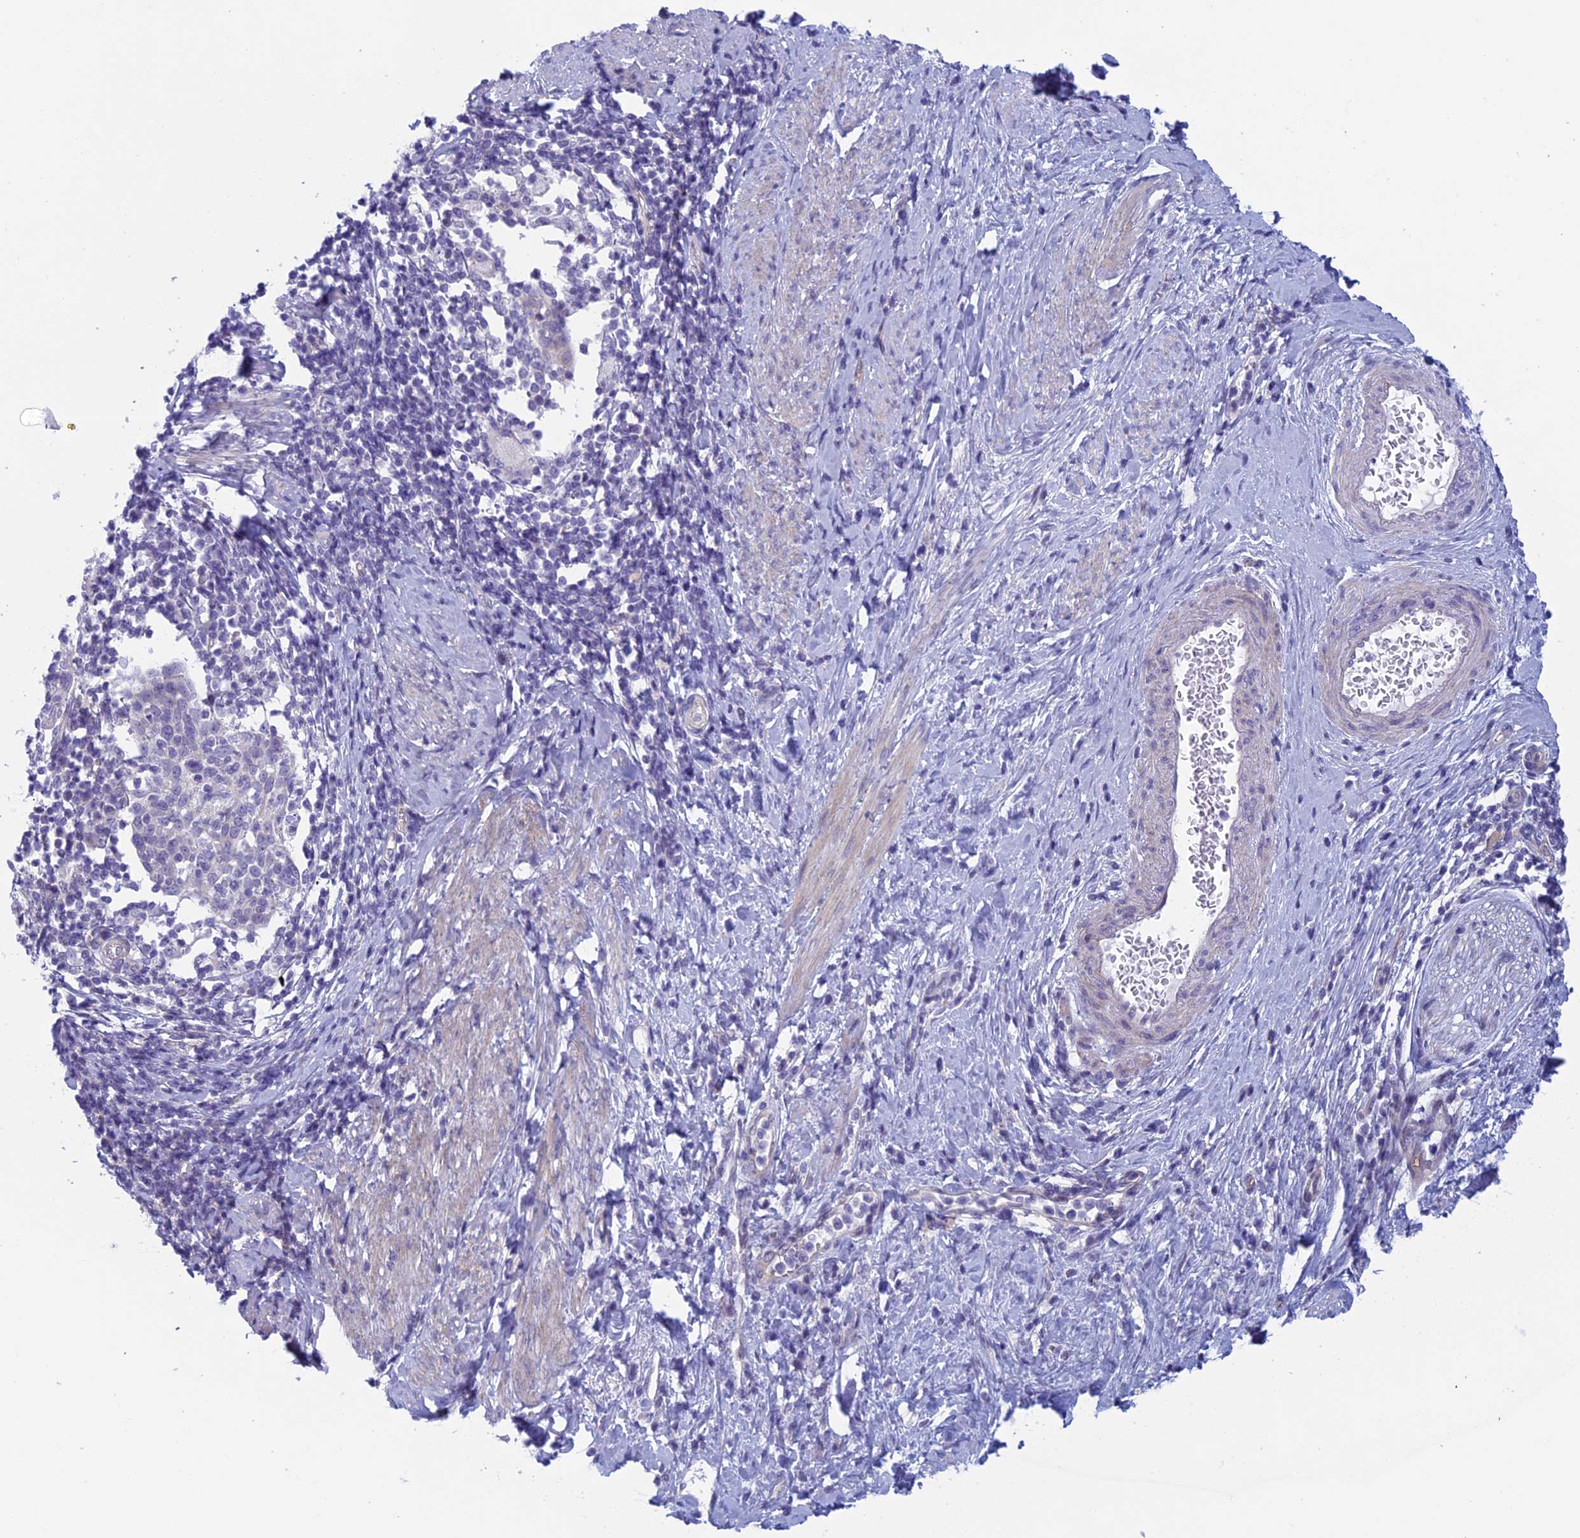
{"staining": {"intensity": "negative", "quantity": "none", "location": "none"}, "tissue": "cervical cancer", "cell_type": "Tumor cells", "image_type": "cancer", "snomed": [{"axis": "morphology", "description": "Squamous cell carcinoma, NOS"}, {"axis": "topography", "description": "Cervix"}], "caption": "A photomicrograph of human cervical cancer is negative for staining in tumor cells. The staining is performed using DAB (3,3'-diaminobenzidine) brown chromogen with nuclei counter-stained in using hematoxylin.", "gene": "CNOT6L", "patient": {"sex": "female", "age": 52}}